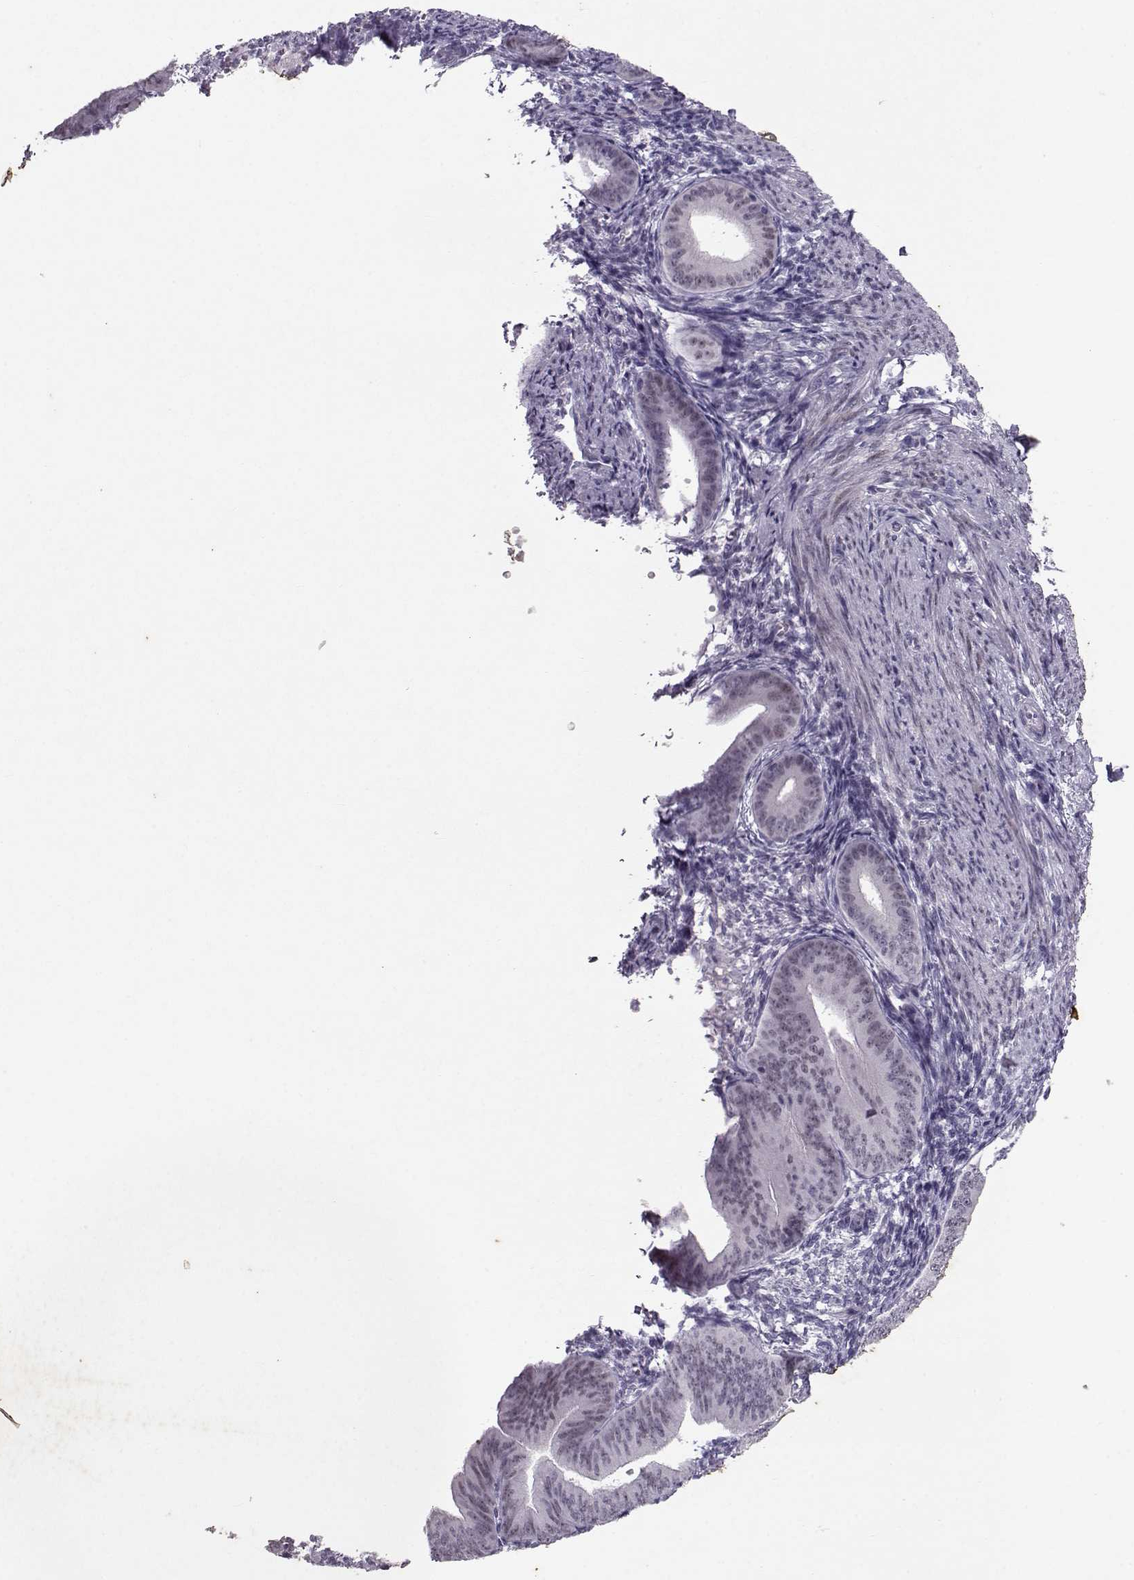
{"staining": {"intensity": "negative", "quantity": "none", "location": "none"}, "tissue": "endometrium", "cell_type": "Cells in endometrial stroma", "image_type": "normal", "snomed": [{"axis": "morphology", "description": "Normal tissue, NOS"}, {"axis": "topography", "description": "Endometrium"}], "caption": "Immunohistochemistry micrograph of normal endometrium: human endometrium stained with DAB (3,3'-diaminobenzidine) reveals no significant protein staining in cells in endometrial stroma. (IHC, brightfield microscopy, high magnification).", "gene": "RD3", "patient": {"sex": "female", "age": 39}}